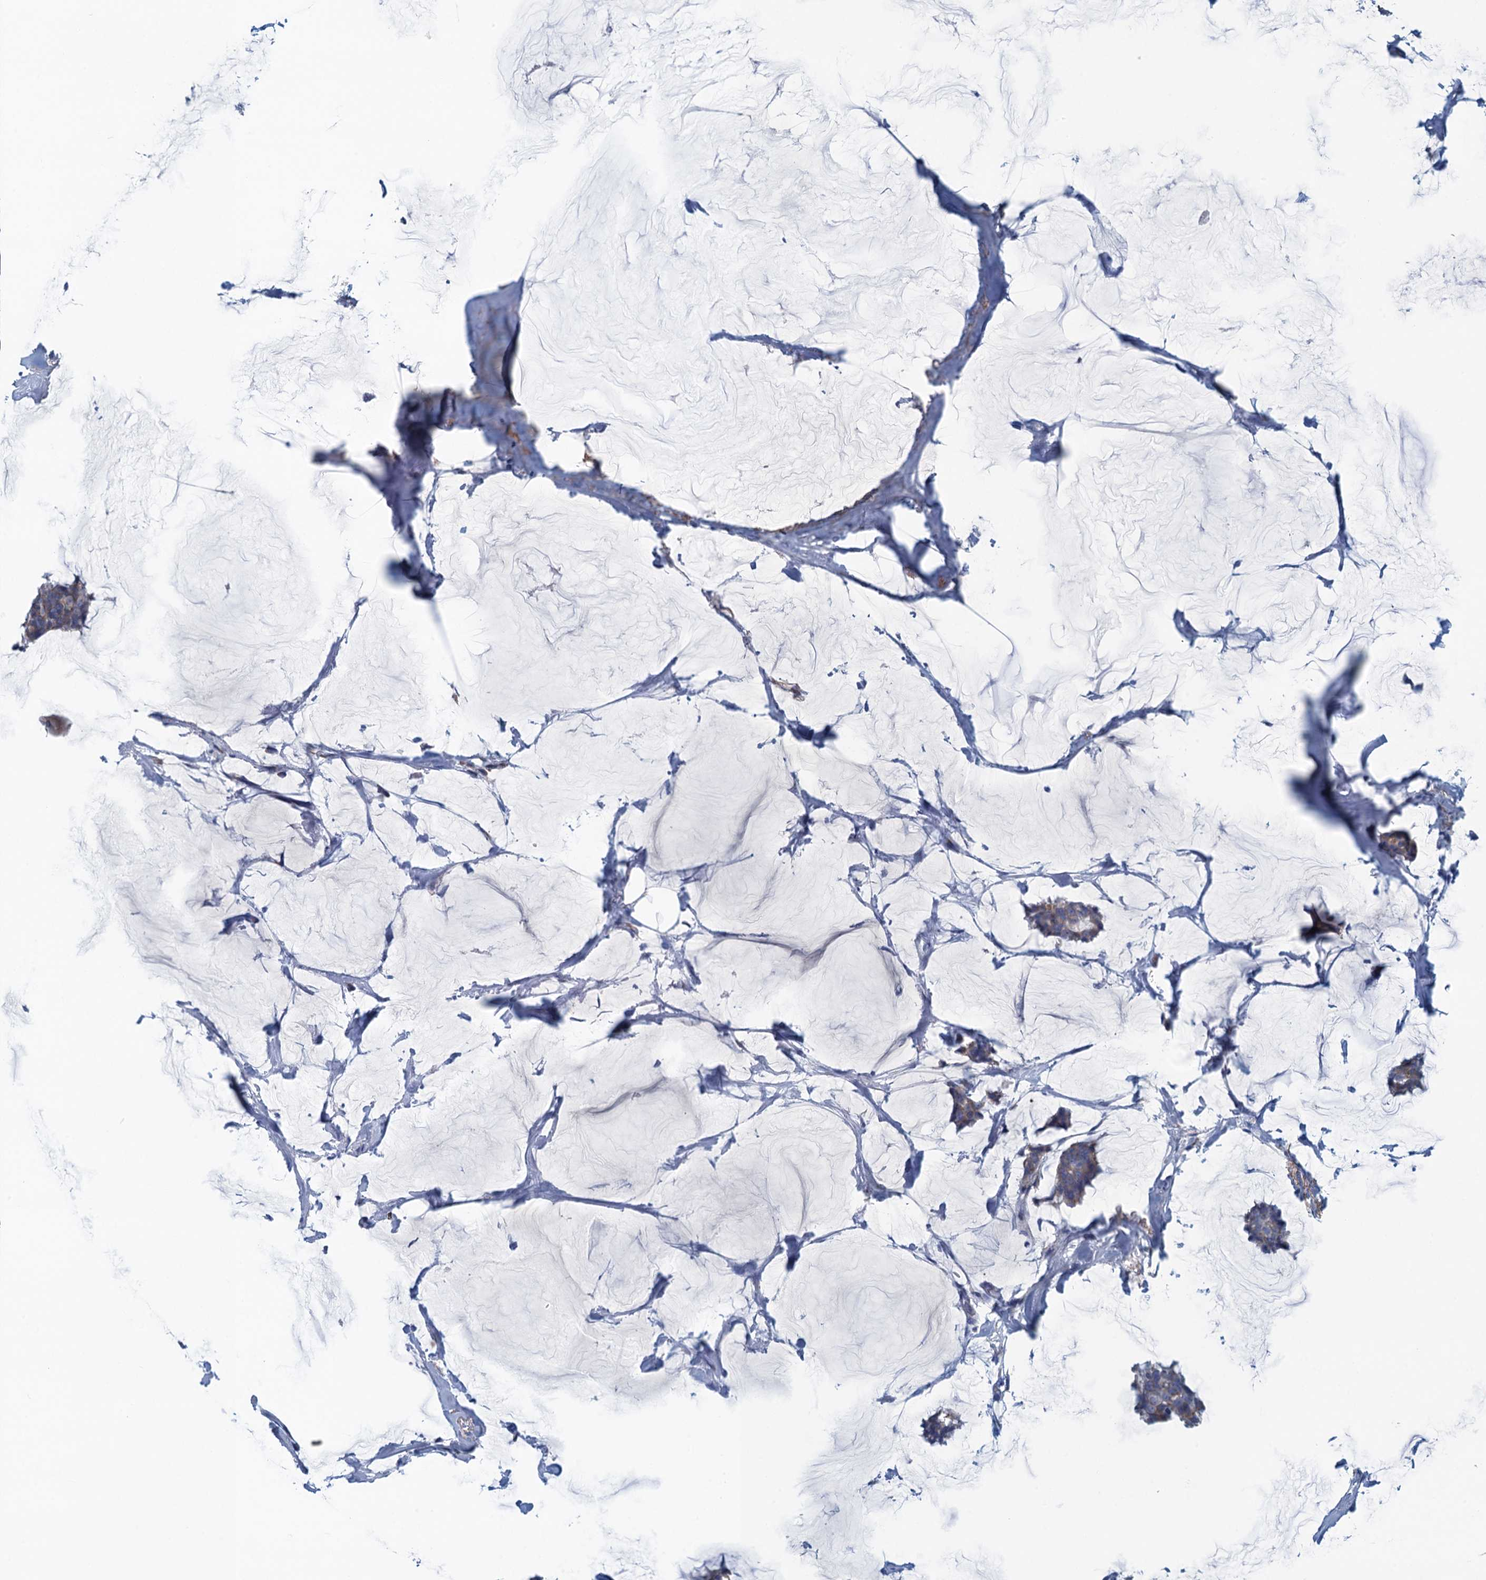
{"staining": {"intensity": "negative", "quantity": "none", "location": "none"}, "tissue": "breast cancer", "cell_type": "Tumor cells", "image_type": "cancer", "snomed": [{"axis": "morphology", "description": "Duct carcinoma"}, {"axis": "topography", "description": "Breast"}], "caption": "Protein analysis of breast cancer demonstrates no significant positivity in tumor cells.", "gene": "C10orf88", "patient": {"sex": "female", "age": 93}}